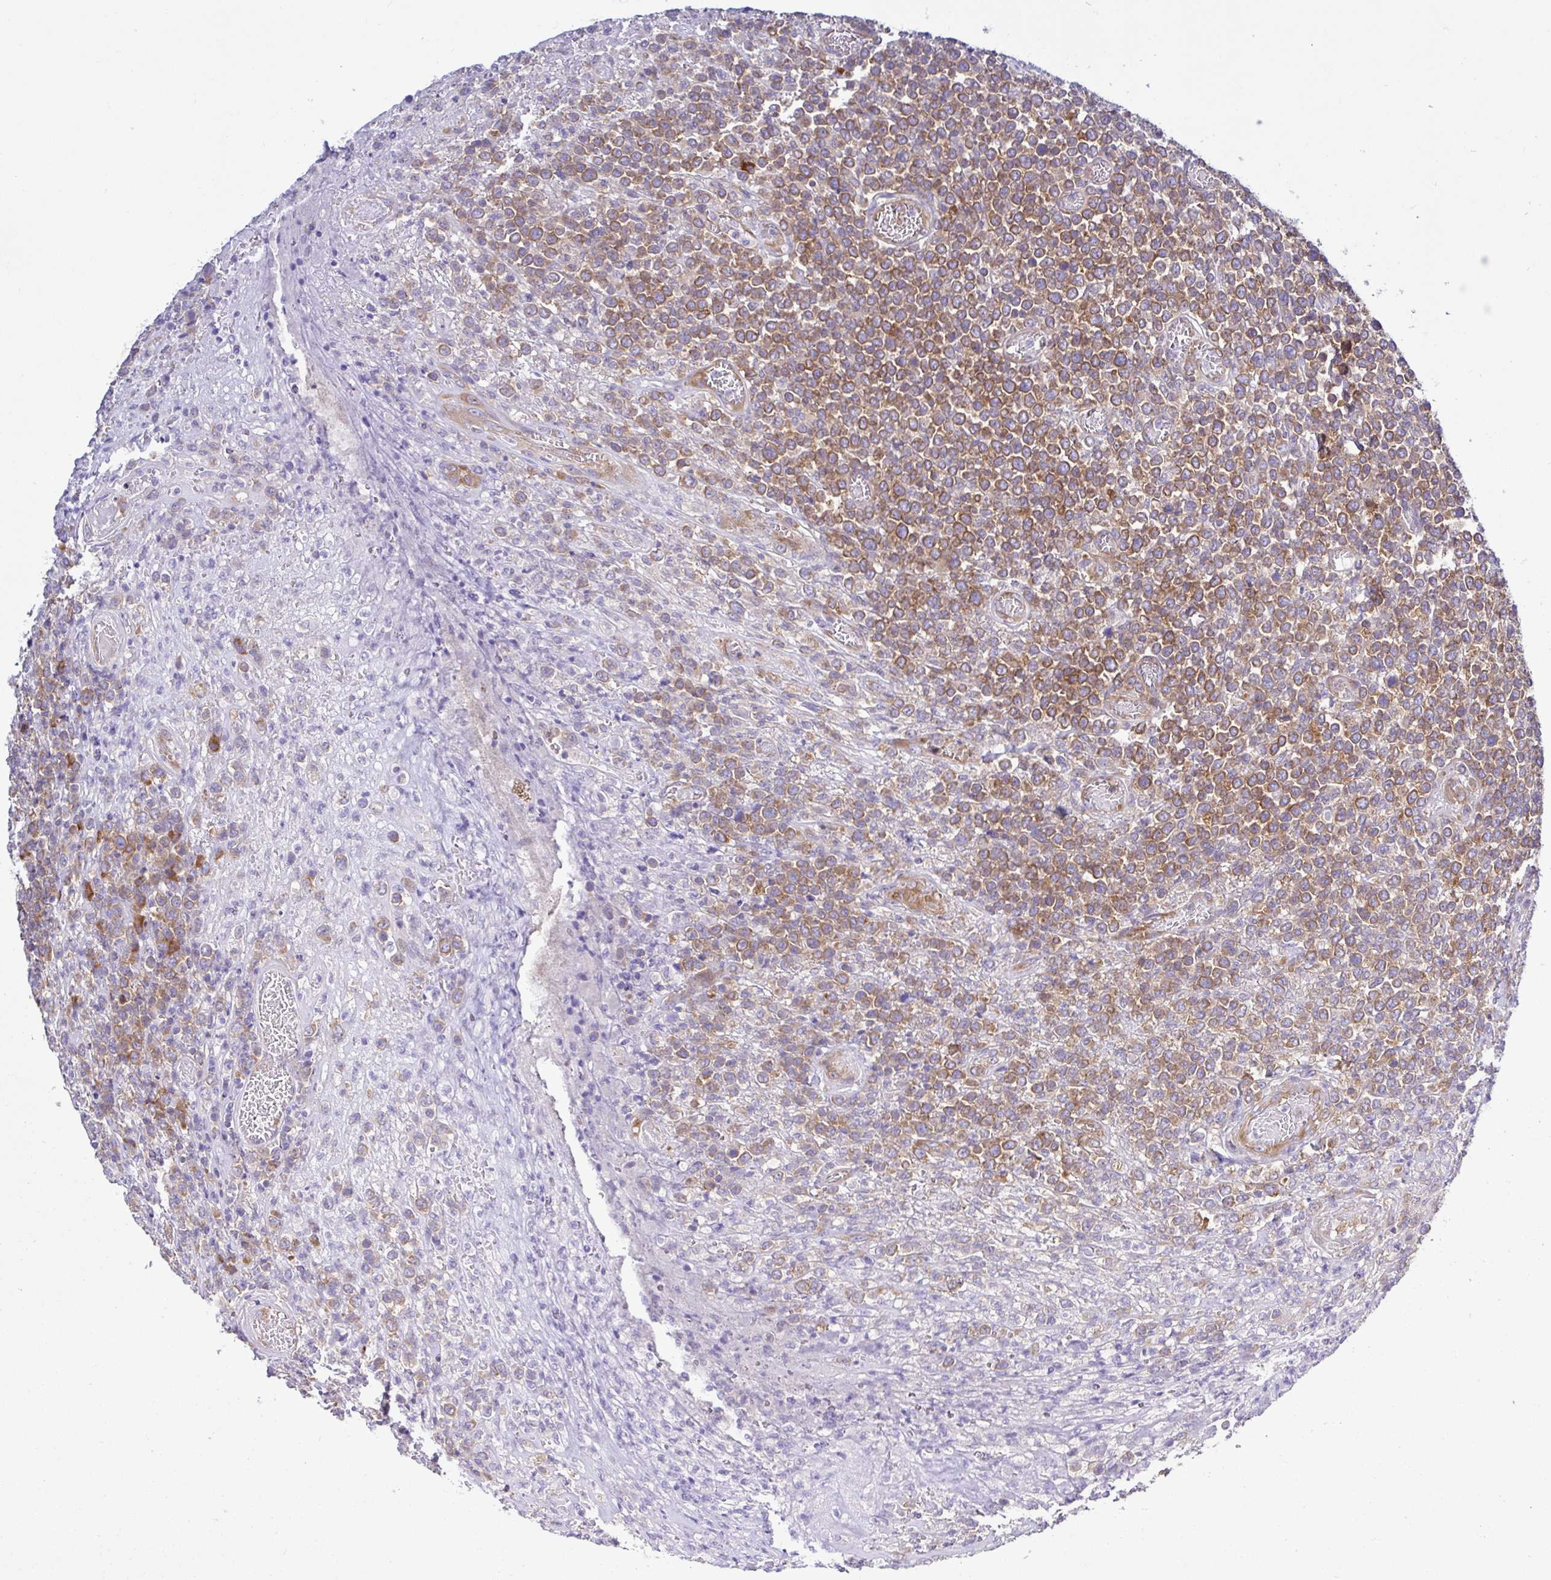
{"staining": {"intensity": "moderate", "quantity": ">75%", "location": "cytoplasmic/membranous"}, "tissue": "lymphoma", "cell_type": "Tumor cells", "image_type": "cancer", "snomed": [{"axis": "morphology", "description": "Malignant lymphoma, non-Hodgkin's type, High grade"}, {"axis": "topography", "description": "Soft tissue"}], "caption": "This histopathology image demonstrates immunohistochemistry (IHC) staining of human high-grade malignant lymphoma, non-Hodgkin's type, with medium moderate cytoplasmic/membranous staining in about >75% of tumor cells.", "gene": "LARS1", "patient": {"sex": "female", "age": 56}}